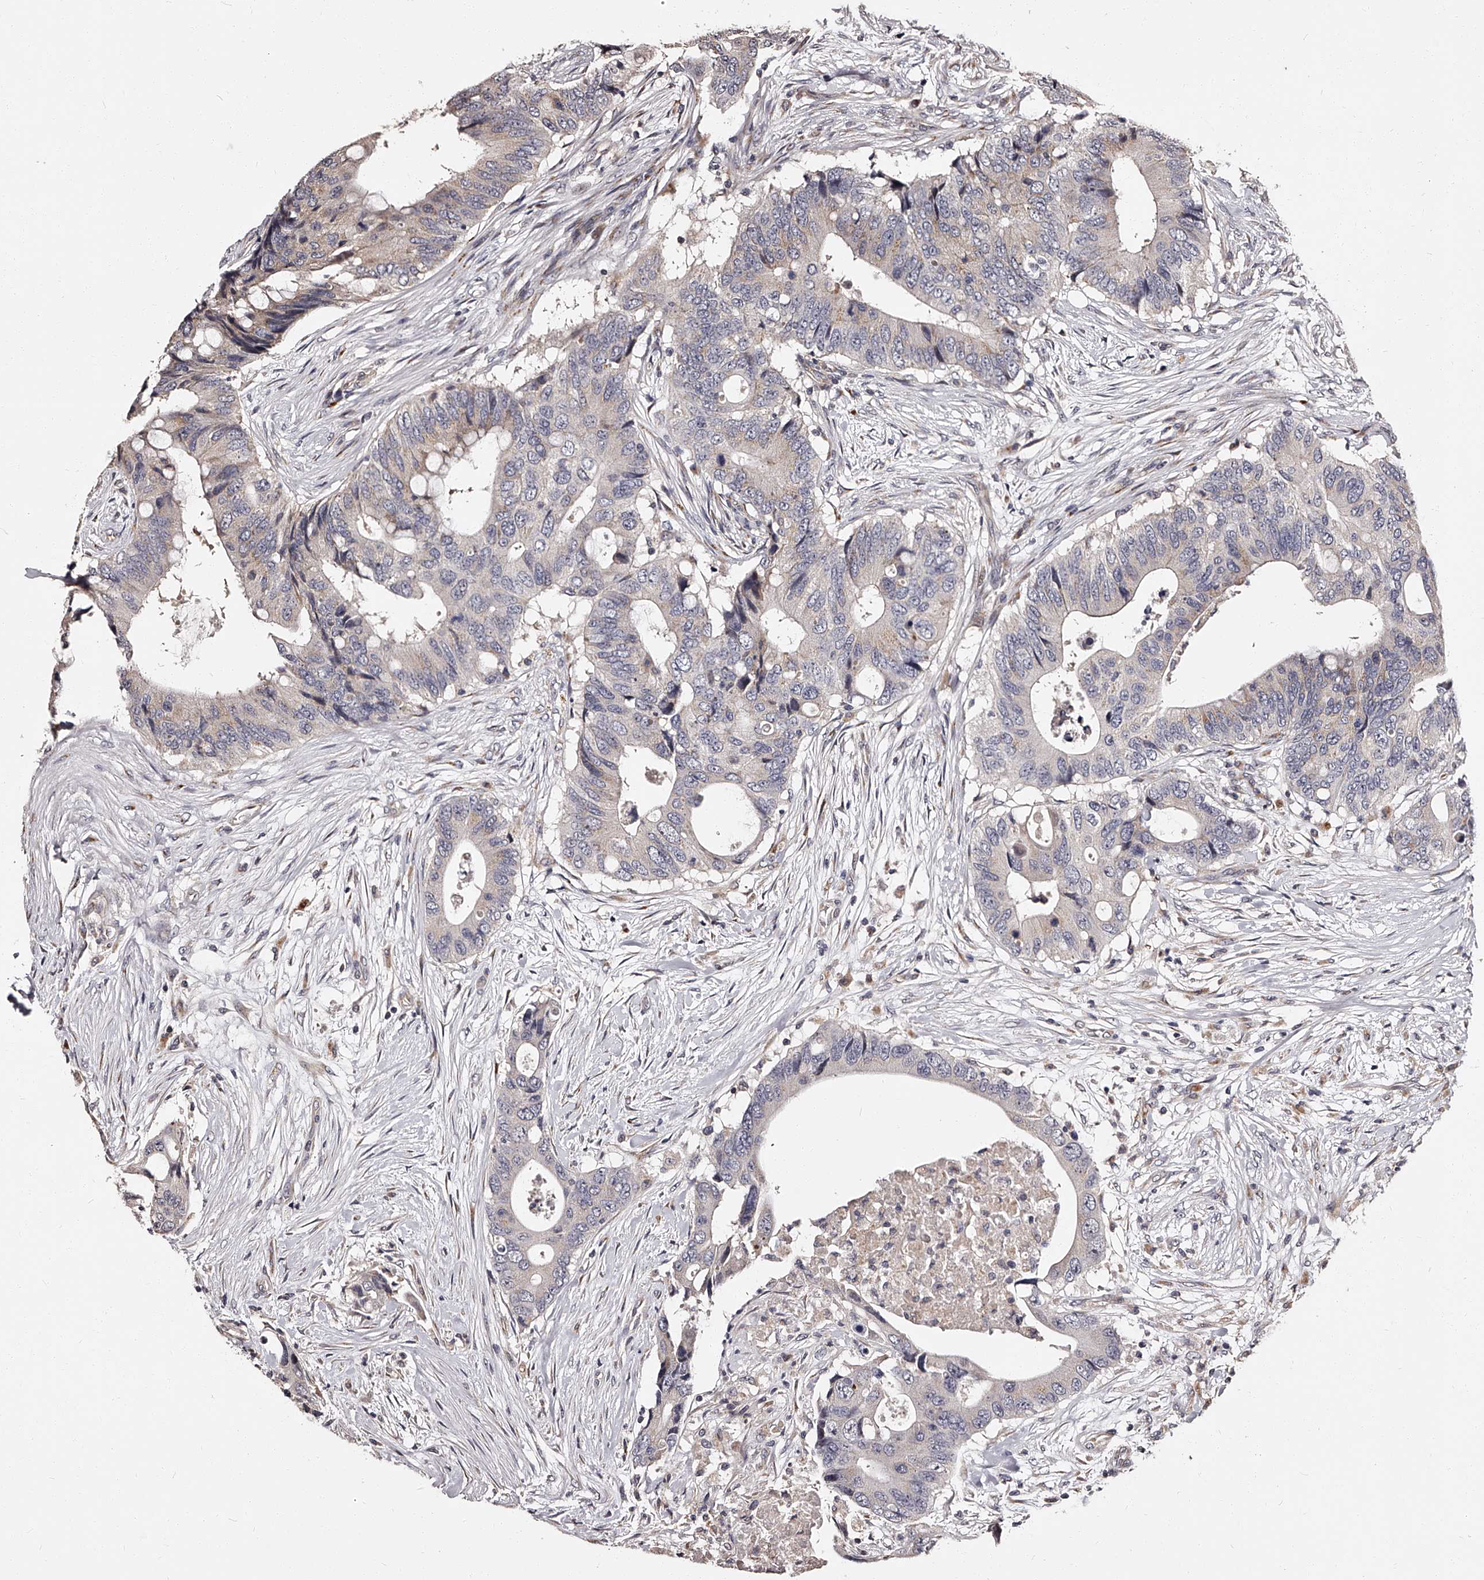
{"staining": {"intensity": "negative", "quantity": "none", "location": "none"}, "tissue": "colorectal cancer", "cell_type": "Tumor cells", "image_type": "cancer", "snomed": [{"axis": "morphology", "description": "Adenocarcinoma, NOS"}, {"axis": "topography", "description": "Colon"}], "caption": "An immunohistochemistry (IHC) histopathology image of adenocarcinoma (colorectal) is shown. There is no staining in tumor cells of adenocarcinoma (colorectal). (DAB immunohistochemistry visualized using brightfield microscopy, high magnification).", "gene": "RSC1A1", "patient": {"sex": "male", "age": 71}}